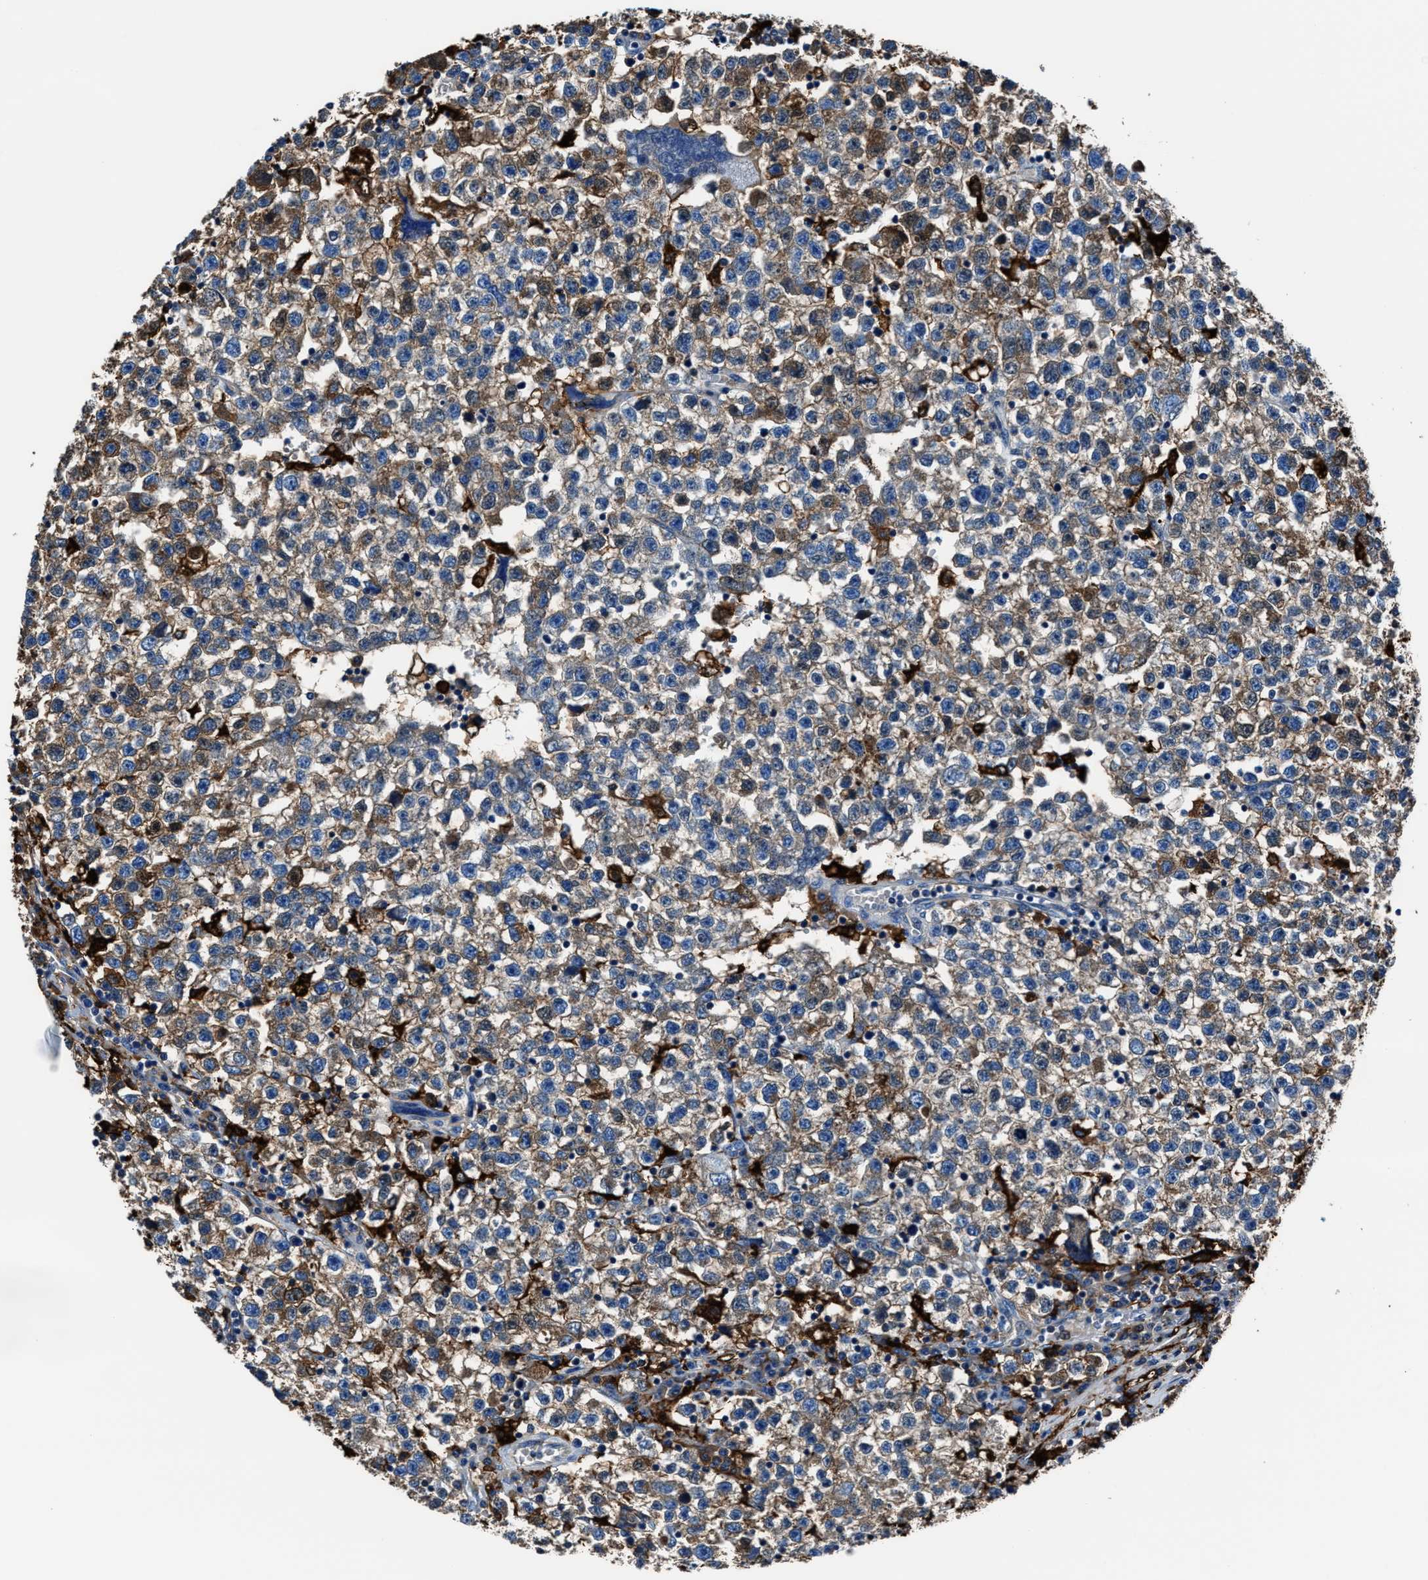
{"staining": {"intensity": "moderate", "quantity": ">75%", "location": "cytoplasmic/membranous"}, "tissue": "testis cancer", "cell_type": "Tumor cells", "image_type": "cancer", "snomed": [{"axis": "morphology", "description": "Seminoma, NOS"}, {"axis": "topography", "description": "Testis"}], "caption": "A histopathology image of human testis cancer stained for a protein exhibits moderate cytoplasmic/membranous brown staining in tumor cells. (Stains: DAB in brown, nuclei in blue, Microscopy: brightfield microscopy at high magnification).", "gene": "FTL", "patient": {"sex": "male", "age": 22}}